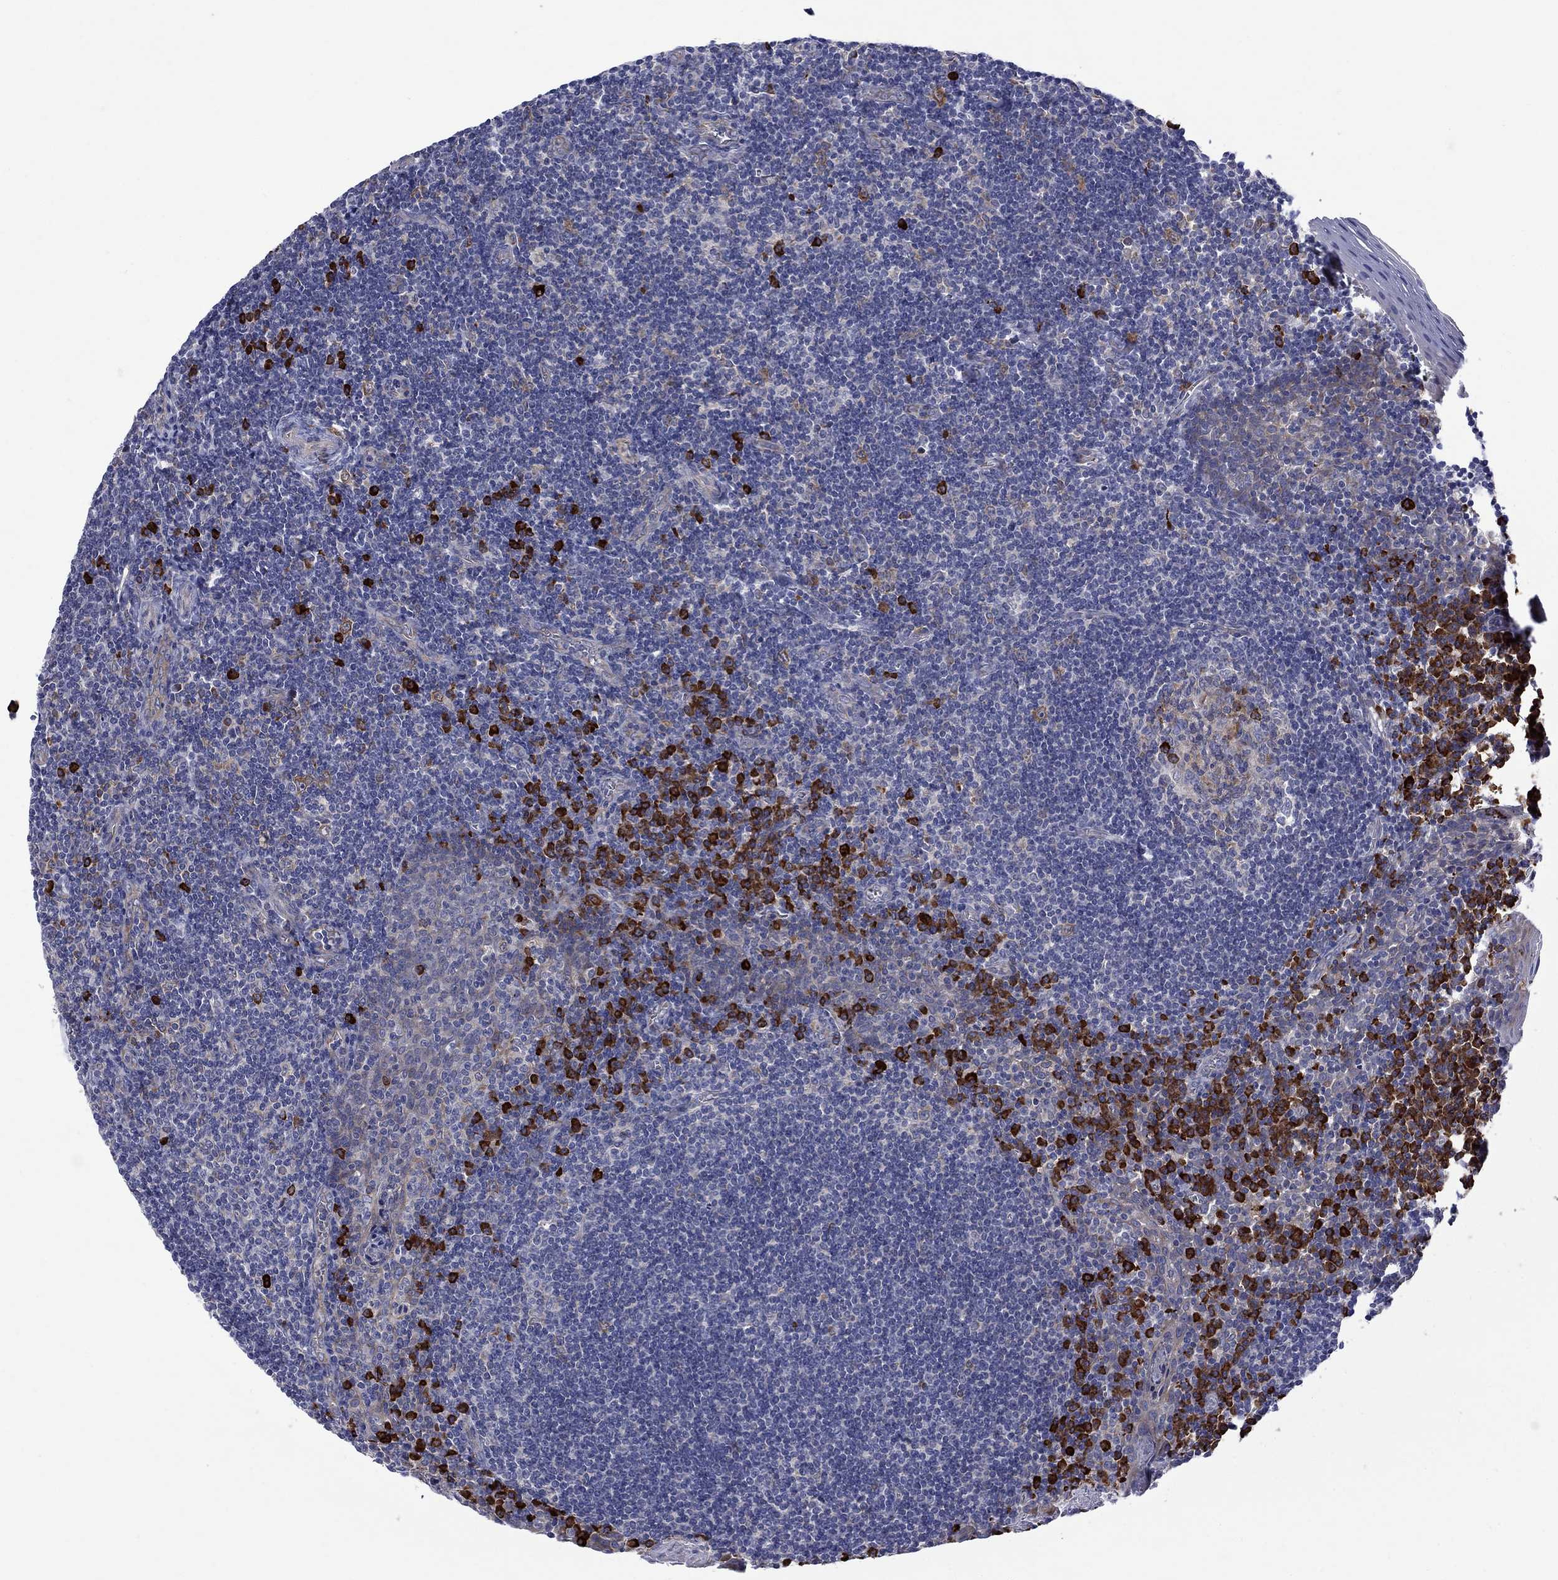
{"staining": {"intensity": "strong", "quantity": "<25%", "location": "cytoplasmic/membranous"}, "tissue": "tonsil", "cell_type": "Germinal center cells", "image_type": "normal", "snomed": [{"axis": "morphology", "description": "Normal tissue, NOS"}, {"axis": "morphology", "description": "Inflammation, NOS"}, {"axis": "topography", "description": "Tonsil"}], "caption": "Brown immunohistochemical staining in normal human tonsil shows strong cytoplasmic/membranous staining in about <25% of germinal center cells. Immunohistochemistry stains the protein in brown and the nuclei are stained blue.", "gene": "ASNS", "patient": {"sex": "female", "age": 31}}